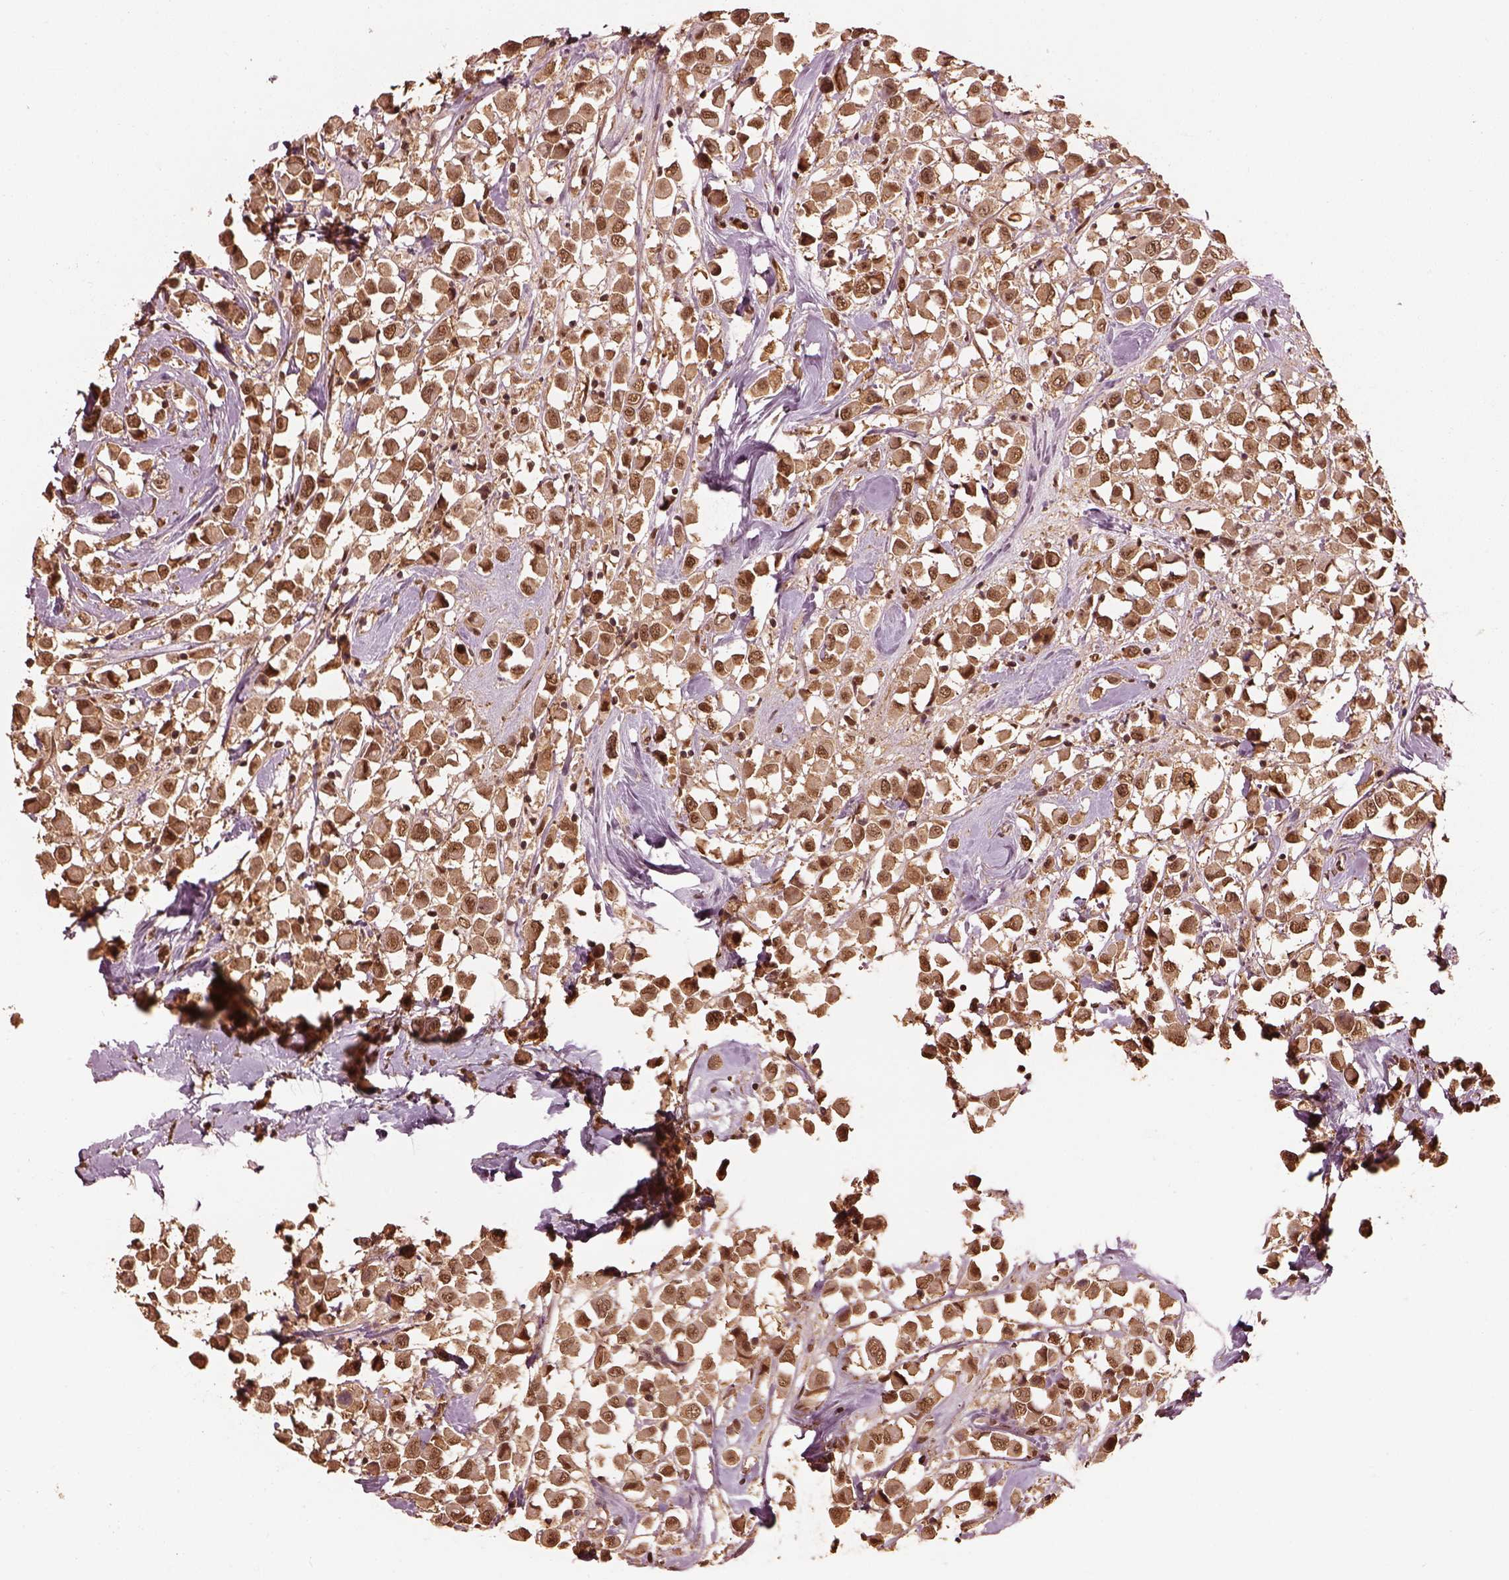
{"staining": {"intensity": "moderate", "quantity": ">75%", "location": "cytoplasmic/membranous,nuclear"}, "tissue": "breast cancer", "cell_type": "Tumor cells", "image_type": "cancer", "snomed": [{"axis": "morphology", "description": "Duct carcinoma"}, {"axis": "topography", "description": "Breast"}], "caption": "Protein expression analysis of breast infiltrating ductal carcinoma exhibits moderate cytoplasmic/membranous and nuclear expression in about >75% of tumor cells. The protein is shown in brown color, while the nuclei are stained blue.", "gene": "PSMC5", "patient": {"sex": "female", "age": 61}}